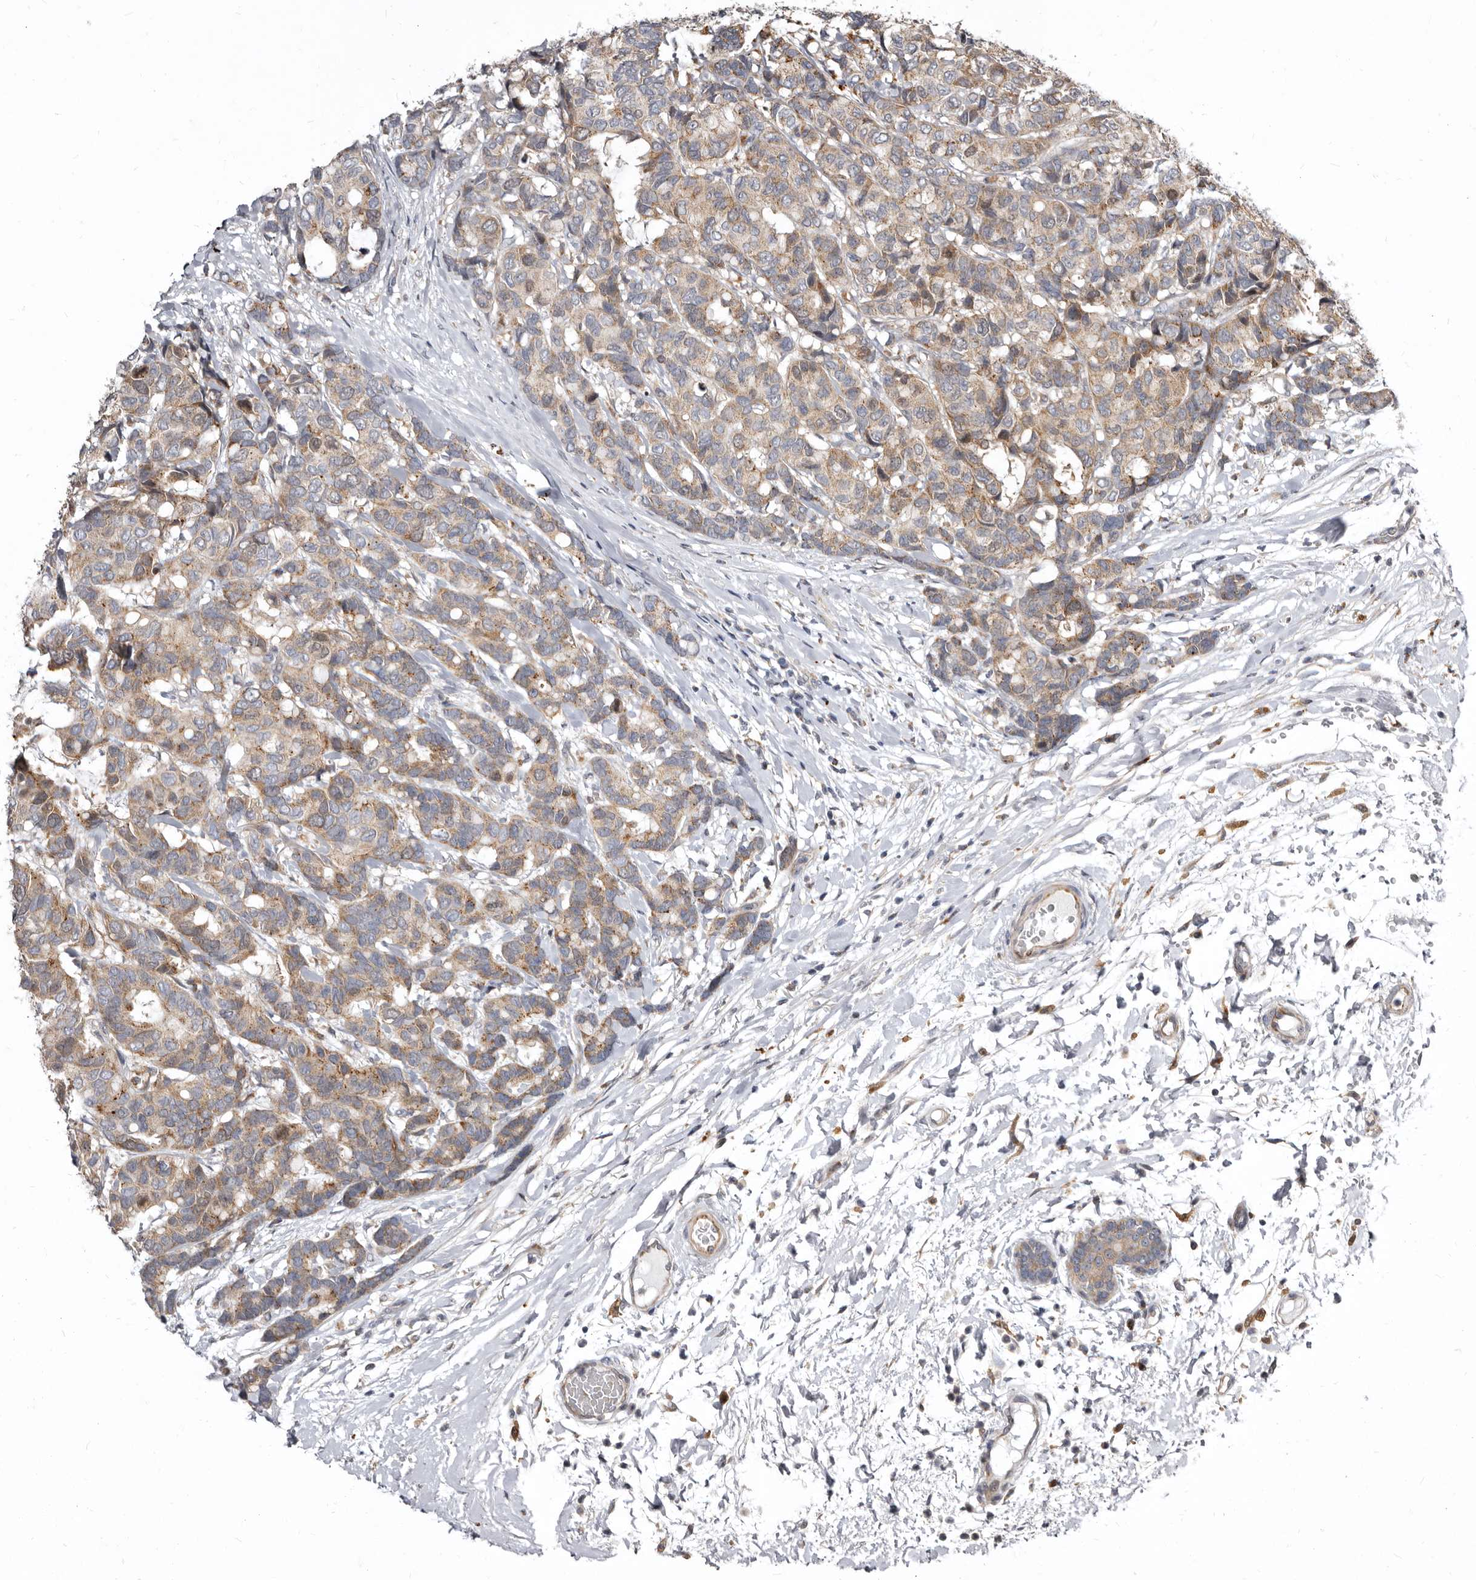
{"staining": {"intensity": "weak", "quantity": ">75%", "location": "cytoplasmic/membranous"}, "tissue": "breast cancer", "cell_type": "Tumor cells", "image_type": "cancer", "snomed": [{"axis": "morphology", "description": "Duct carcinoma"}, {"axis": "topography", "description": "Breast"}], "caption": "Breast cancer (invasive ductal carcinoma) tissue exhibits weak cytoplasmic/membranous positivity in about >75% of tumor cells", "gene": "SMC4", "patient": {"sex": "female", "age": 87}}